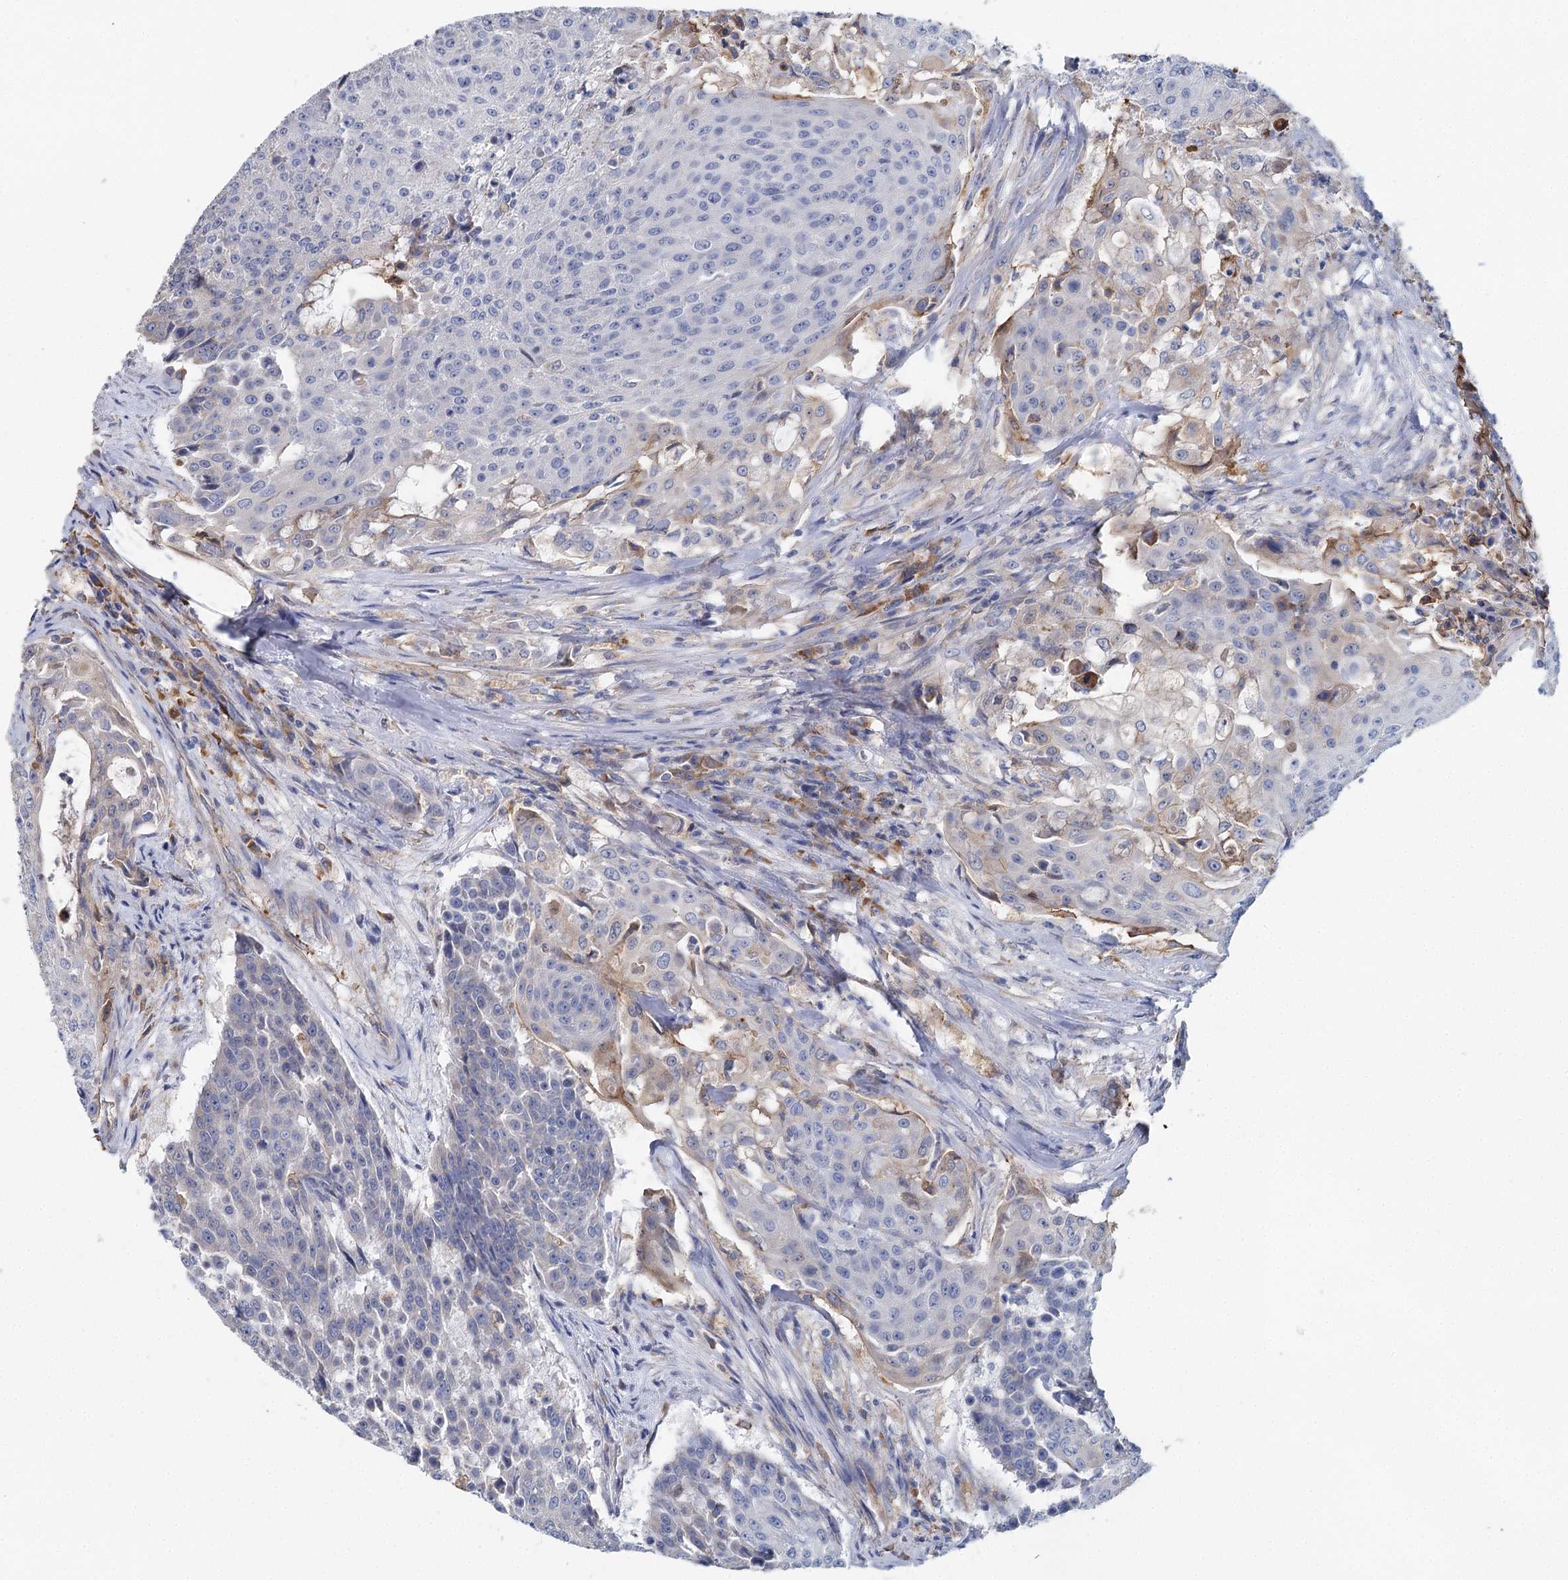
{"staining": {"intensity": "negative", "quantity": "none", "location": "none"}, "tissue": "urothelial cancer", "cell_type": "Tumor cells", "image_type": "cancer", "snomed": [{"axis": "morphology", "description": "Urothelial carcinoma, High grade"}, {"axis": "topography", "description": "Urinary bladder"}], "caption": "This is an immunohistochemistry photomicrograph of high-grade urothelial carcinoma. There is no expression in tumor cells.", "gene": "ANKRD16", "patient": {"sex": "female", "age": 63}}